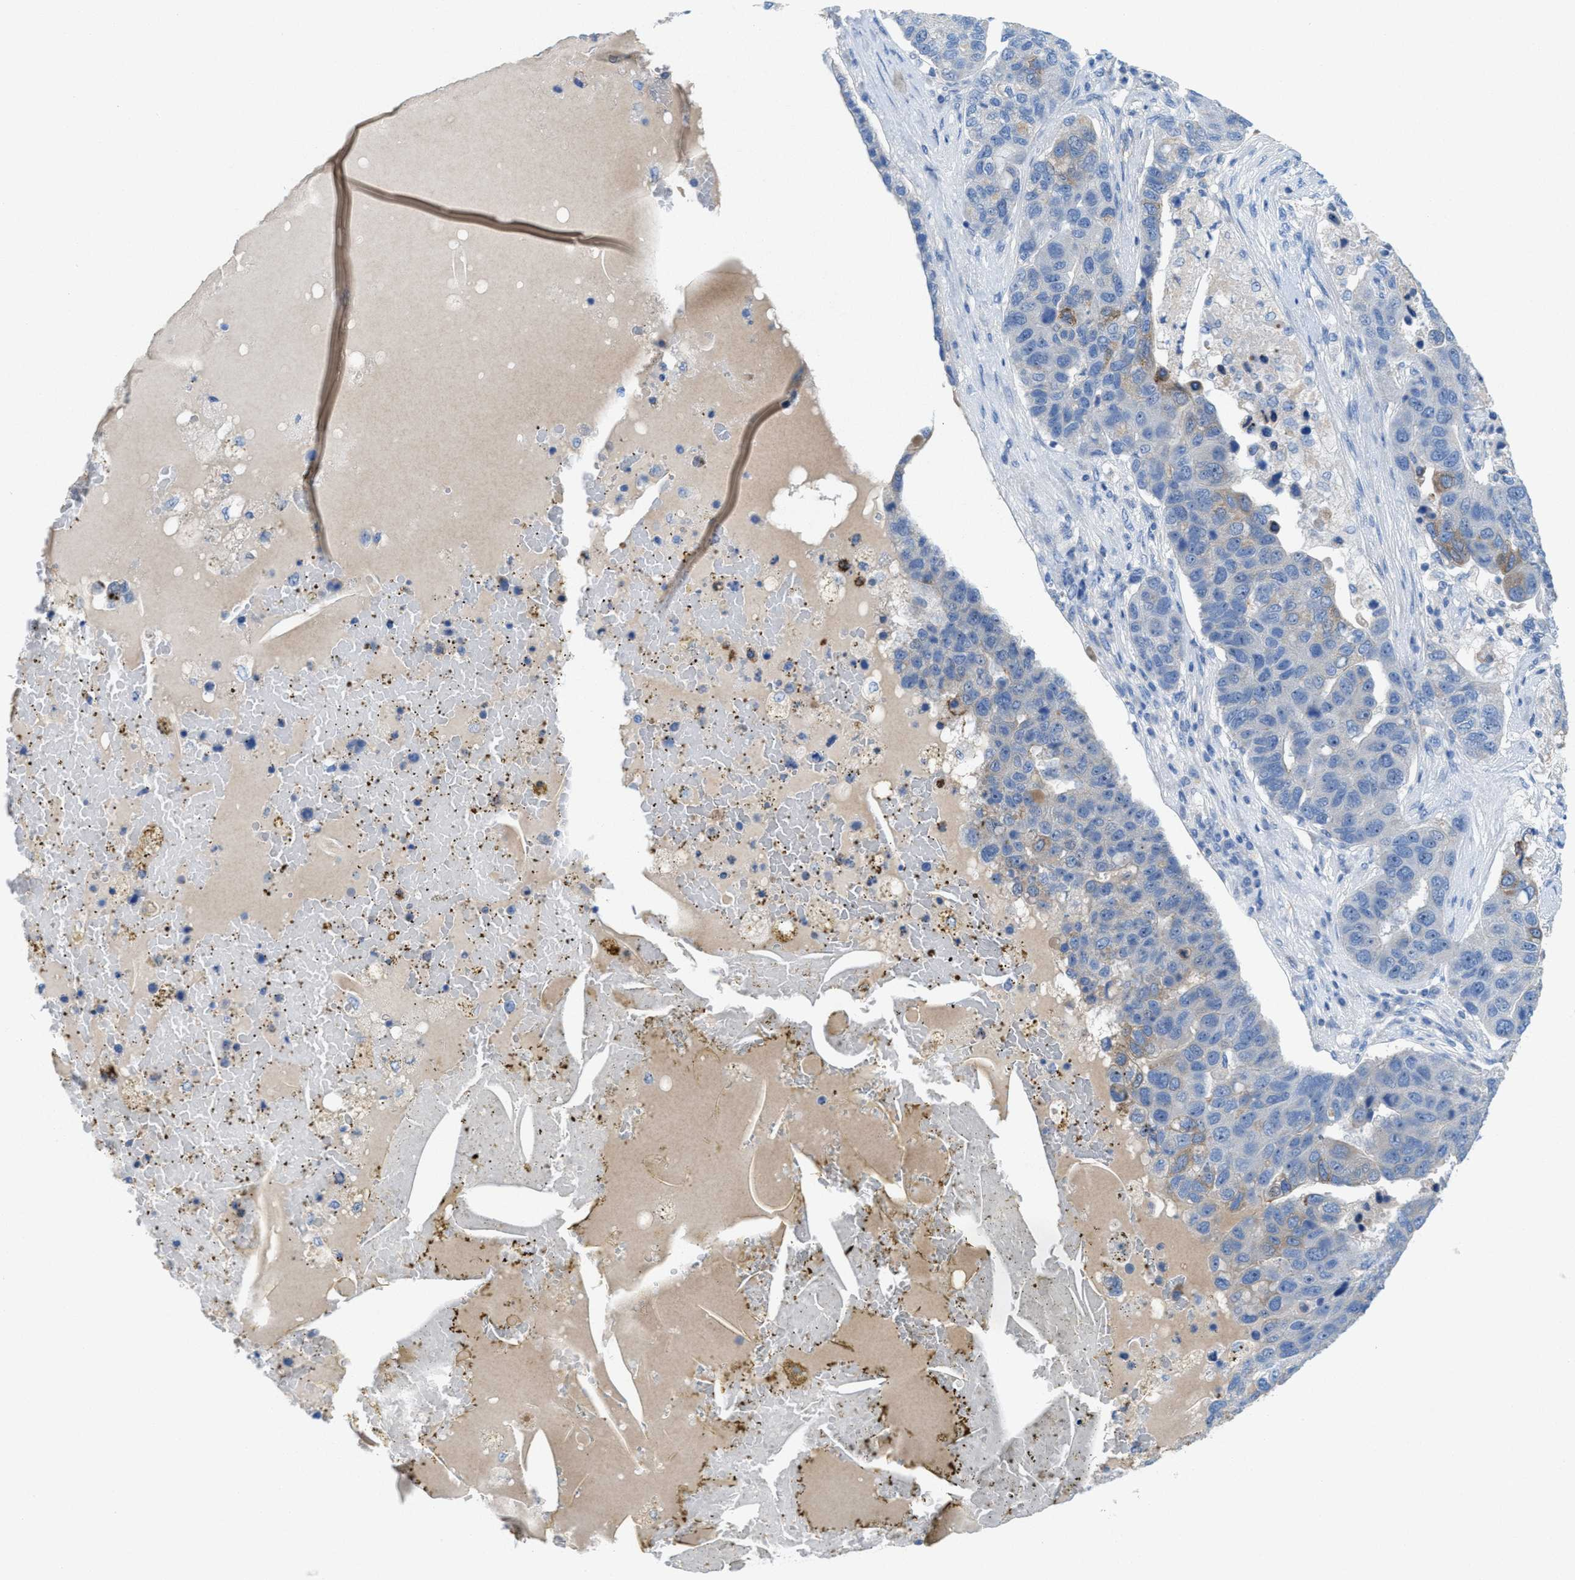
{"staining": {"intensity": "weak", "quantity": "<25%", "location": "cytoplasmic/membranous"}, "tissue": "pancreatic cancer", "cell_type": "Tumor cells", "image_type": "cancer", "snomed": [{"axis": "morphology", "description": "Adenocarcinoma, NOS"}, {"axis": "topography", "description": "Pancreas"}], "caption": "Pancreatic adenocarcinoma was stained to show a protein in brown. There is no significant positivity in tumor cells.", "gene": "CMTM1", "patient": {"sex": "female", "age": 61}}